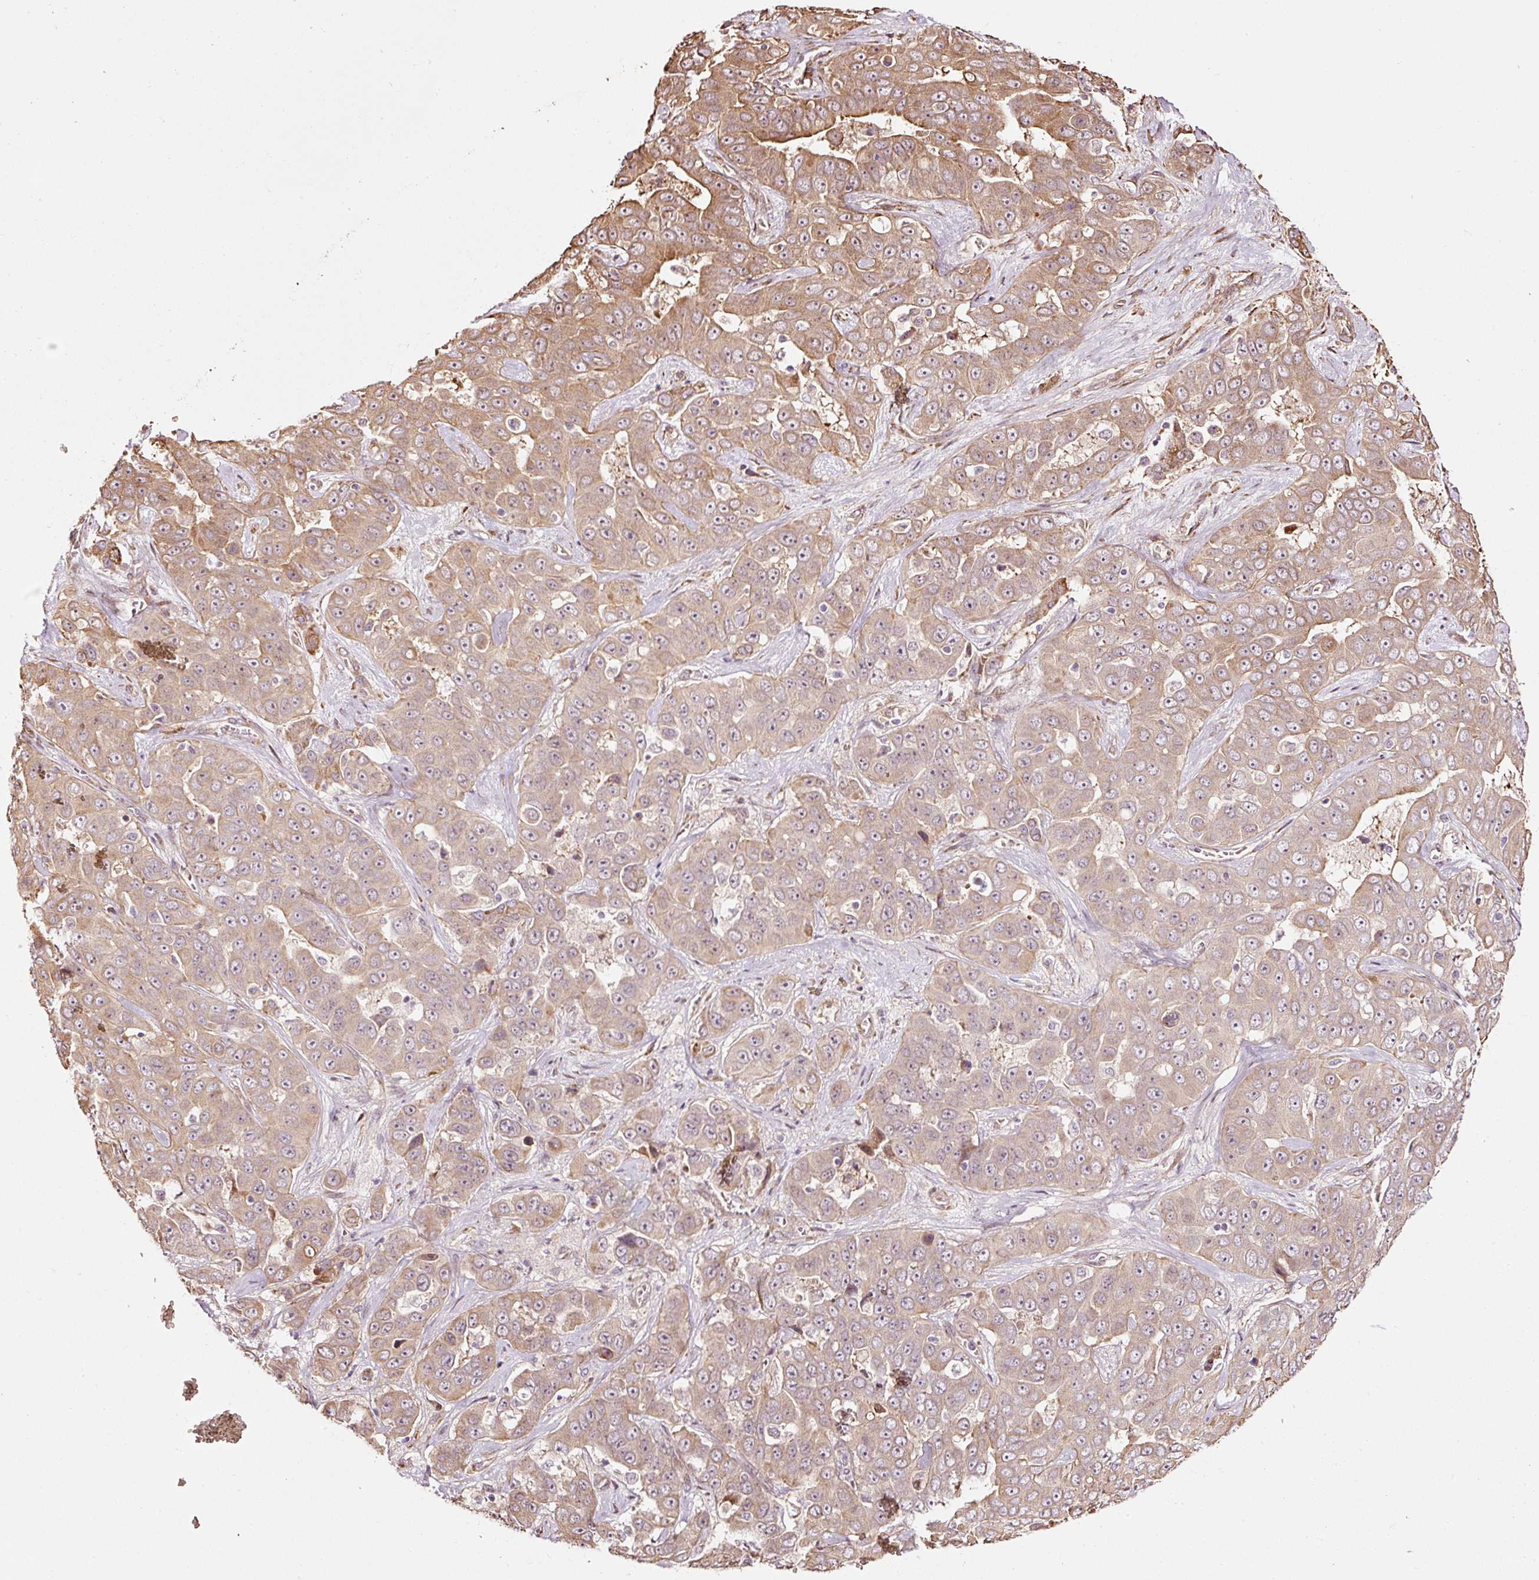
{"staining": {"intensity": "moderate", "quantity": ">75%", "location": "cytoplasmic/membranous"}, "tissue": "liver cancer", "cell_type": "Tumor cells", "image_type": "cancer", "snomed": [{"axis": "morphology", "description": "Cholangiocarcinoma"}, {"axis": "topography", "description": "Liver"}], "caption": "This is an image of immunohistochemistry (IHC) staining of liver cancer, which shows moderate positivity in the cytoplasmic/membranous of tumor cells.", "gene": "ETF1", "patient": {"sex": "female", "age": 52}}